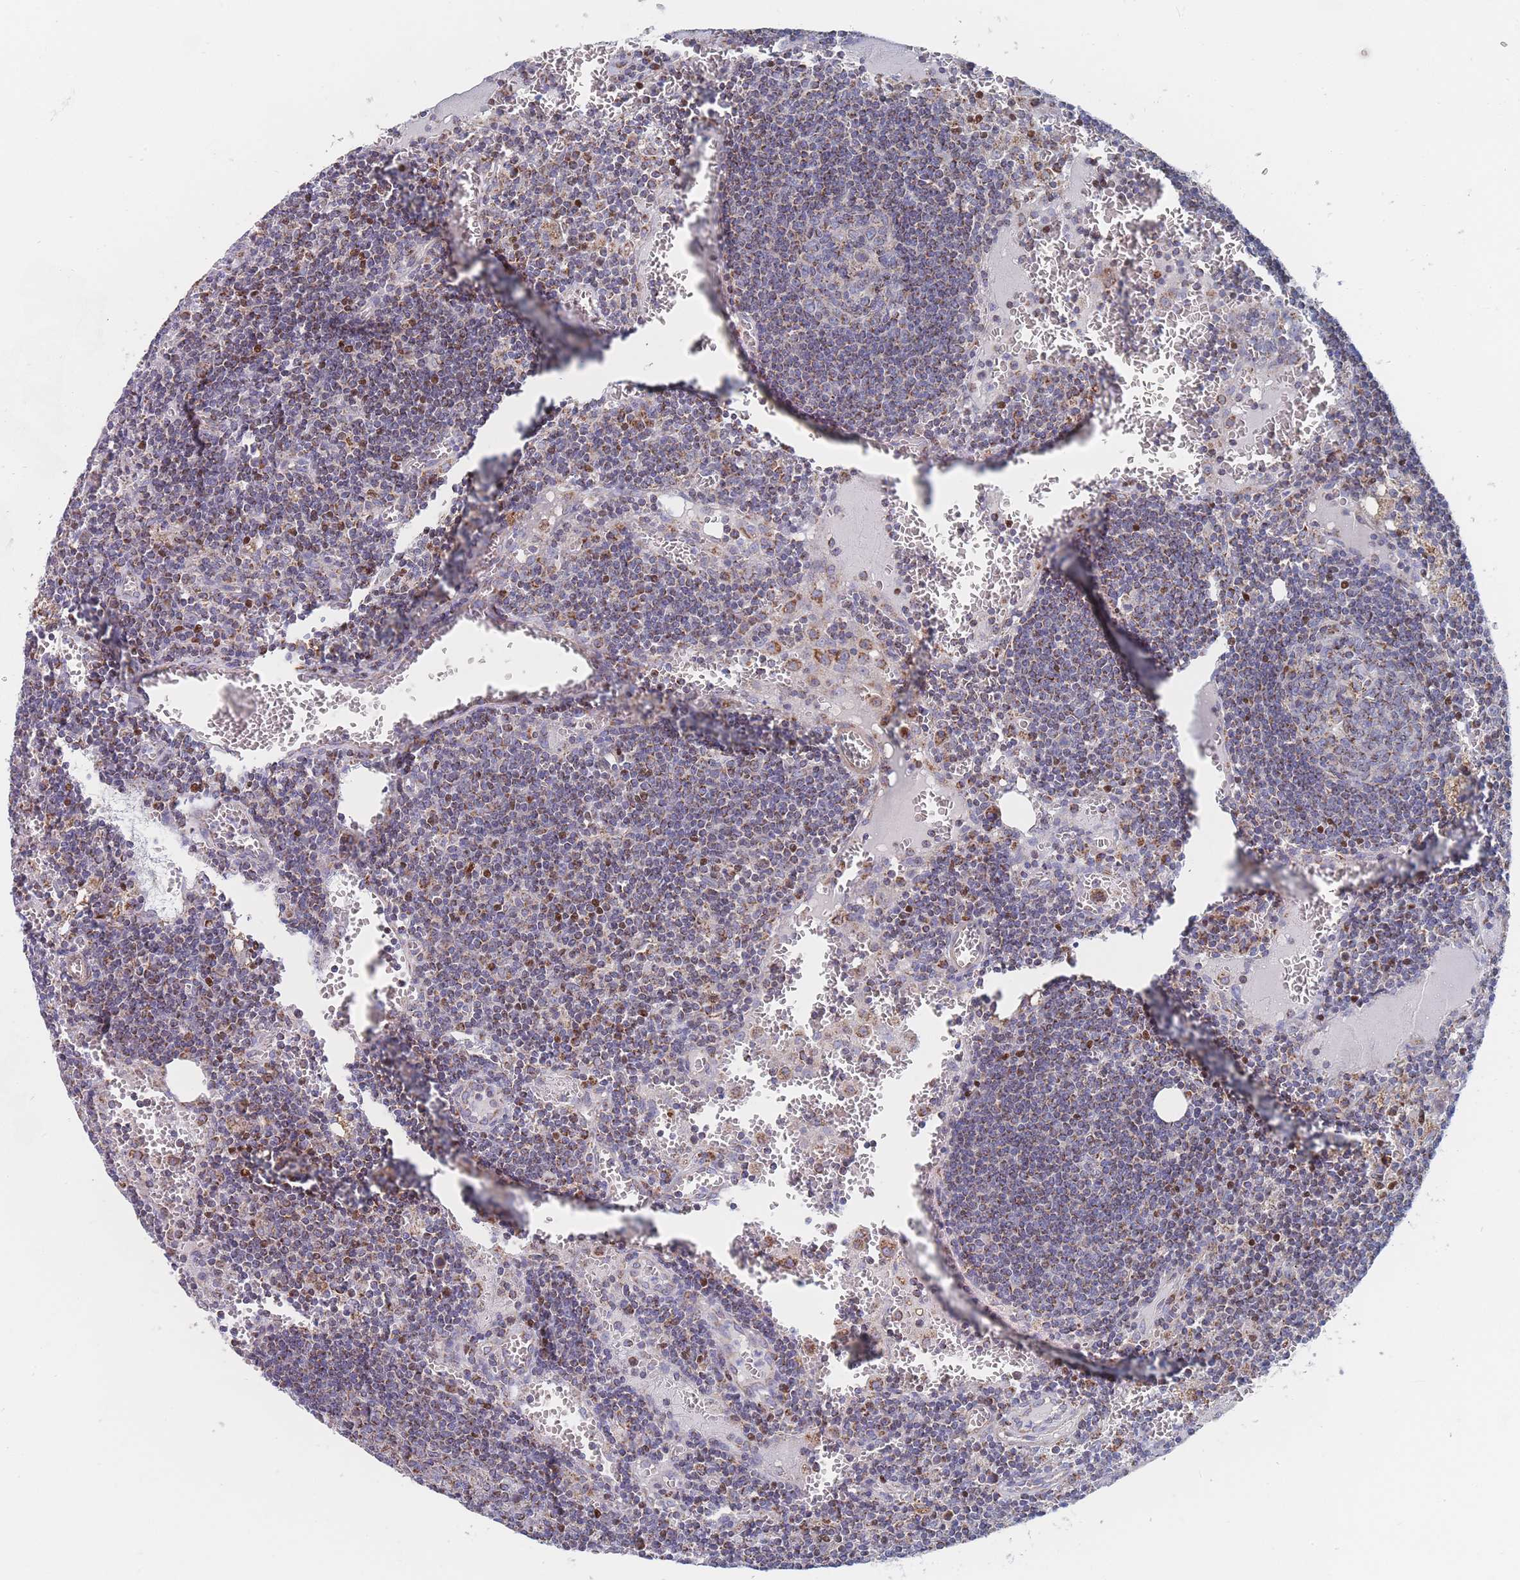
{"staining": {"intensity": "moderate", "quantity": "<25%", "location": "cytoplasmic/membranous"}, "tissue": "lymph node", "cell_type": "Germinal center cells", "image_type": "normal", "snomed": [{"axis": "morphology", "description": "Normal tissue, NOS"}, {"axis": "topography", "description": "Lymph node"}], "caption": "Germinal center cells demonstrate low levels of moderate cytoplasmic/membranous expression in about <25% of cells in normal lymph node.", "gene": "IKZF4", "patient": {"sex": "female", "age": 73}}